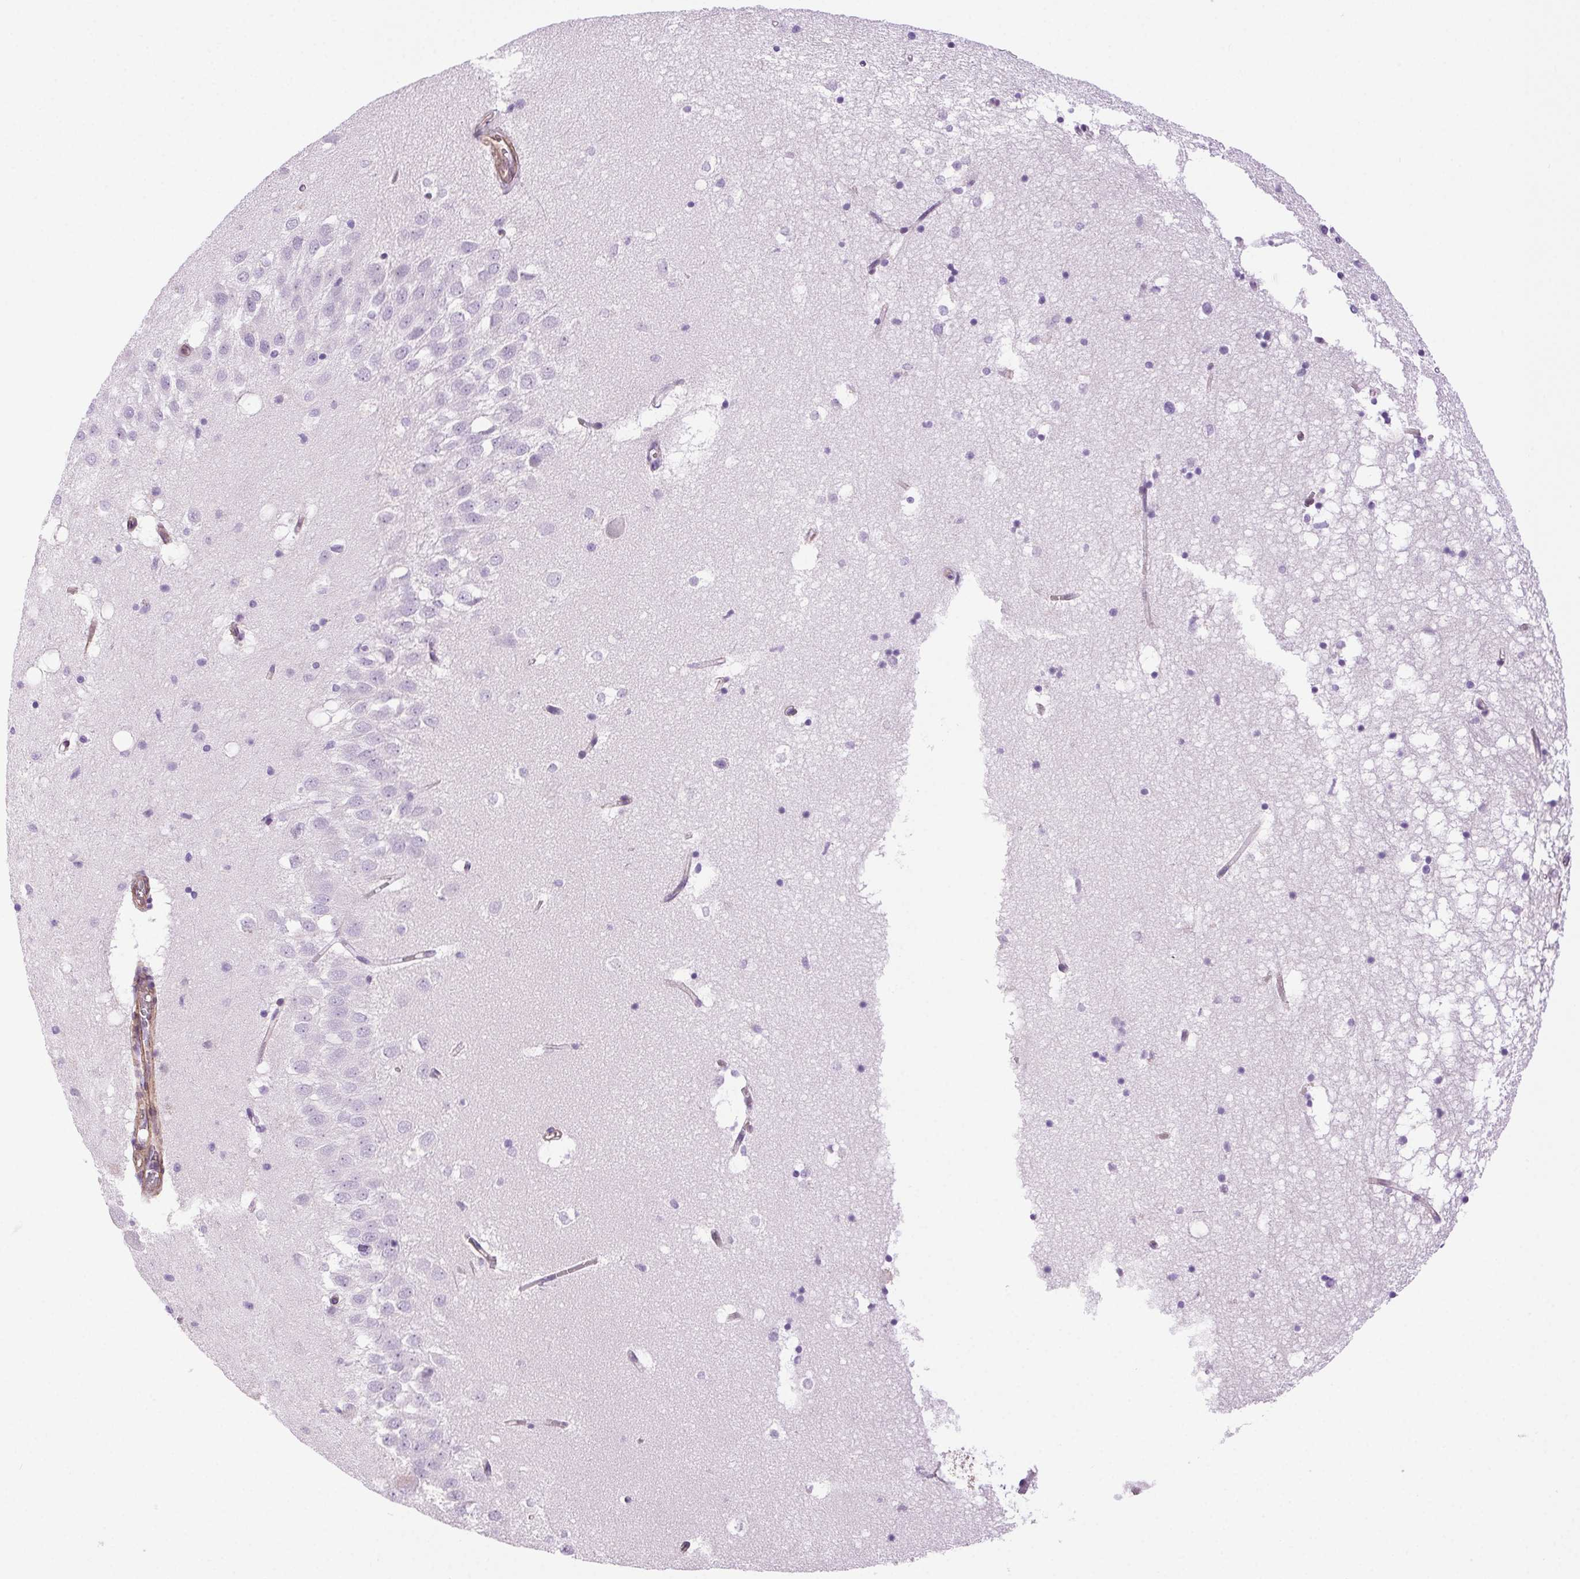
{"staining": {"intensity": "negative", "quantity": "none", "location": "none"}, "tissue": "hippocampus", "cell_type": "Glial cells", "image_type": "normal", "snomed": [{"axis": "morphology", "description": "Normal tissue, NOS"}, {"axis": "topography", "description": "Hippocampus"}], "caption": "Immunohistochemistry (IHC) histopathology image of benign hippocampus stained for a protein (brown), which exhibits no positivity in glial cells. Brightfield microscopy of immunohistochemistry (IHC) stained with DAB (3,3'-diaminobenzidine) (brown) and hematoxylin (blue), captured at high magnification.", "gene": "SHCBP1L", "patient": {"sex": "male", "age": 58}}